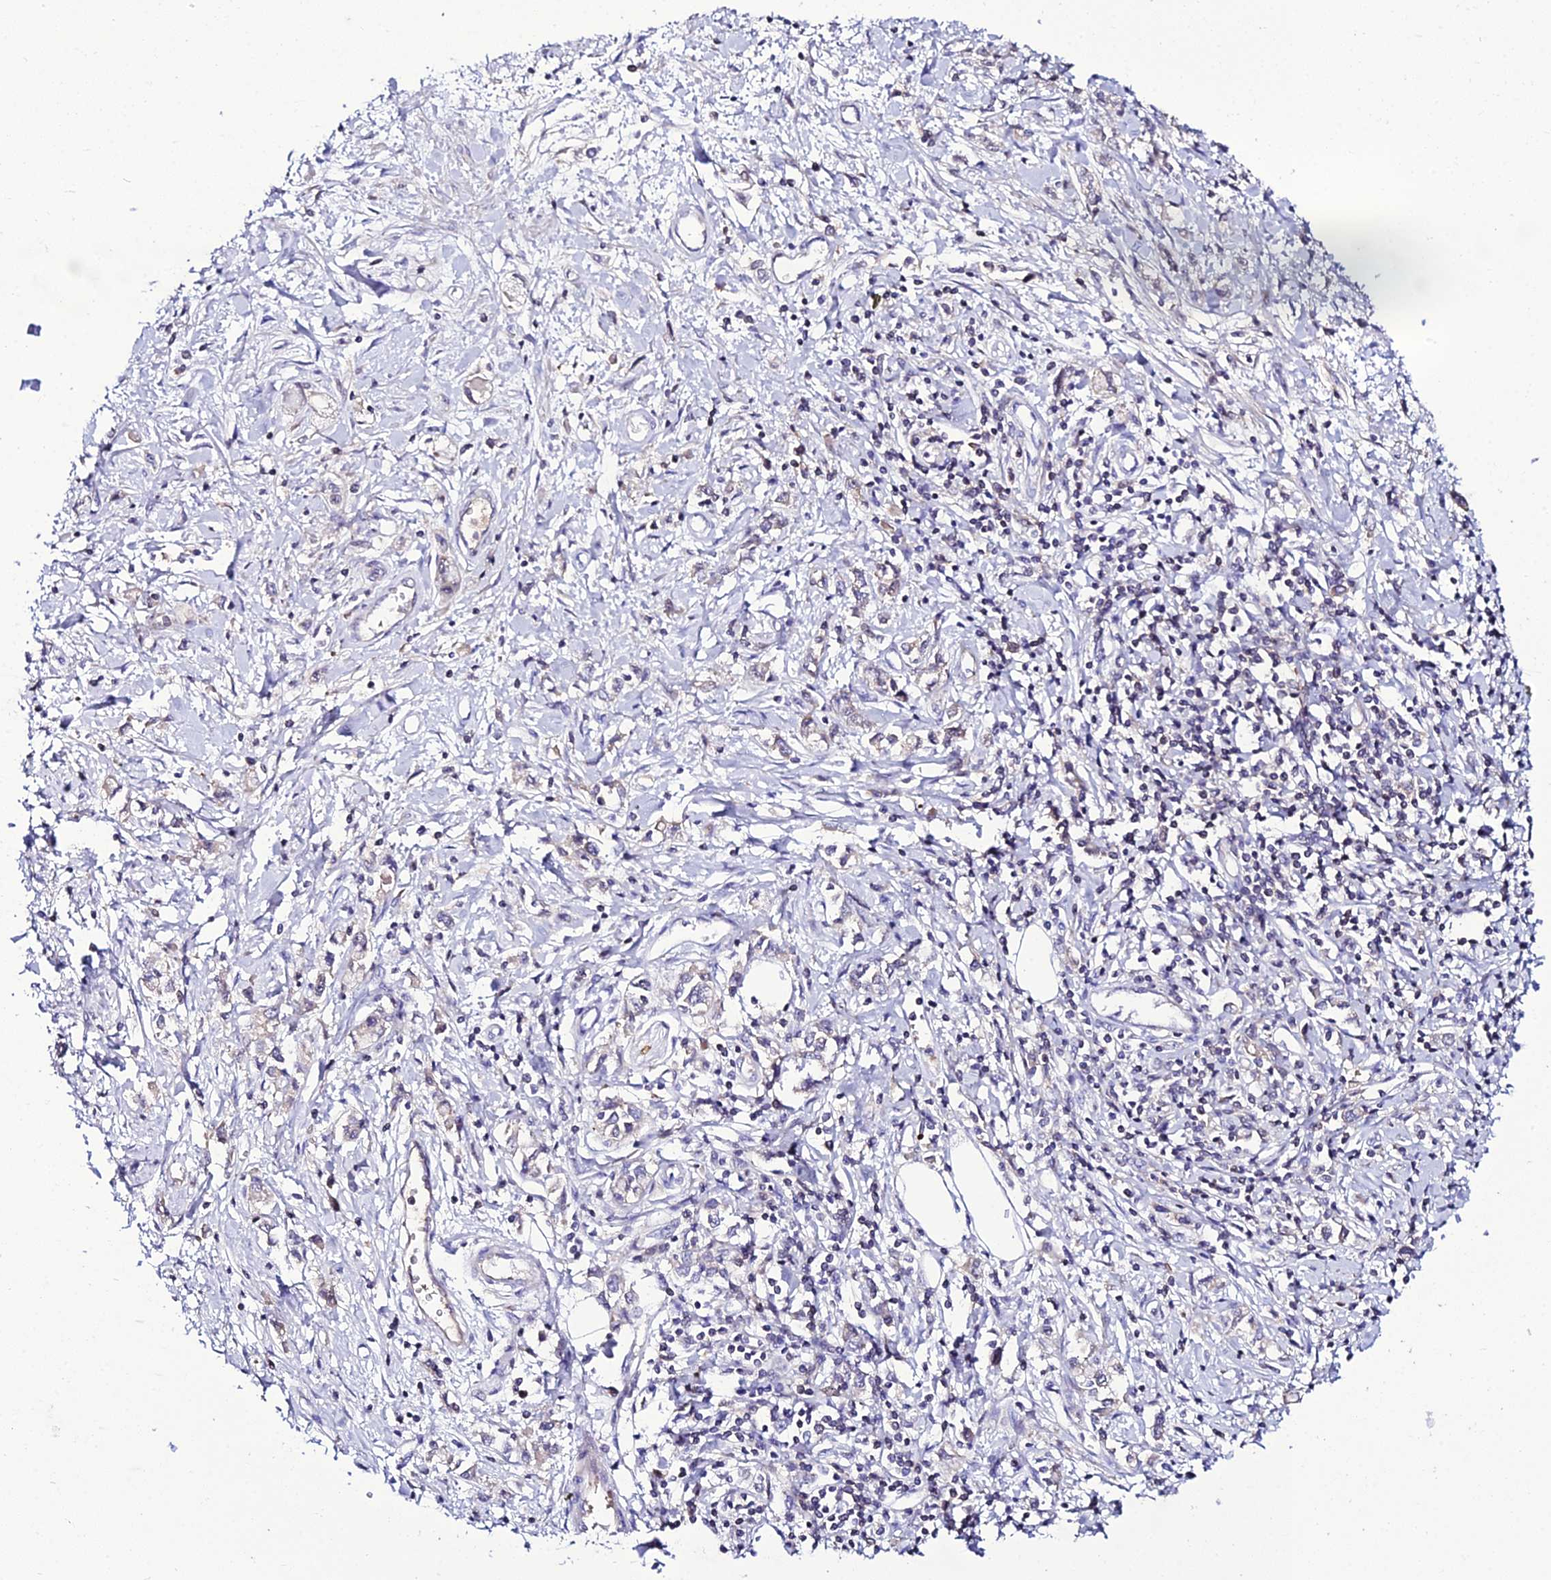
{"staining": {"intensity": "weak", "quantity": "<25%", "location": "cytoplasmic/membranous"}, "tissue": "stomach cancer", "cell_type": "Tumor cells", "image_type": "cancer", "snomed": [{"axis": "morphology", "description": "Adenocarcinoma, NOS"}, {"axis": "topography", "description": "Stomach"}], "caption": "Adenocarcinoma (stomach) stained for a protein using immunohistochemistry shows no expression tumor cells.", "gene": "DEFB132", "patient": {"sex": "female", "age": 76}}